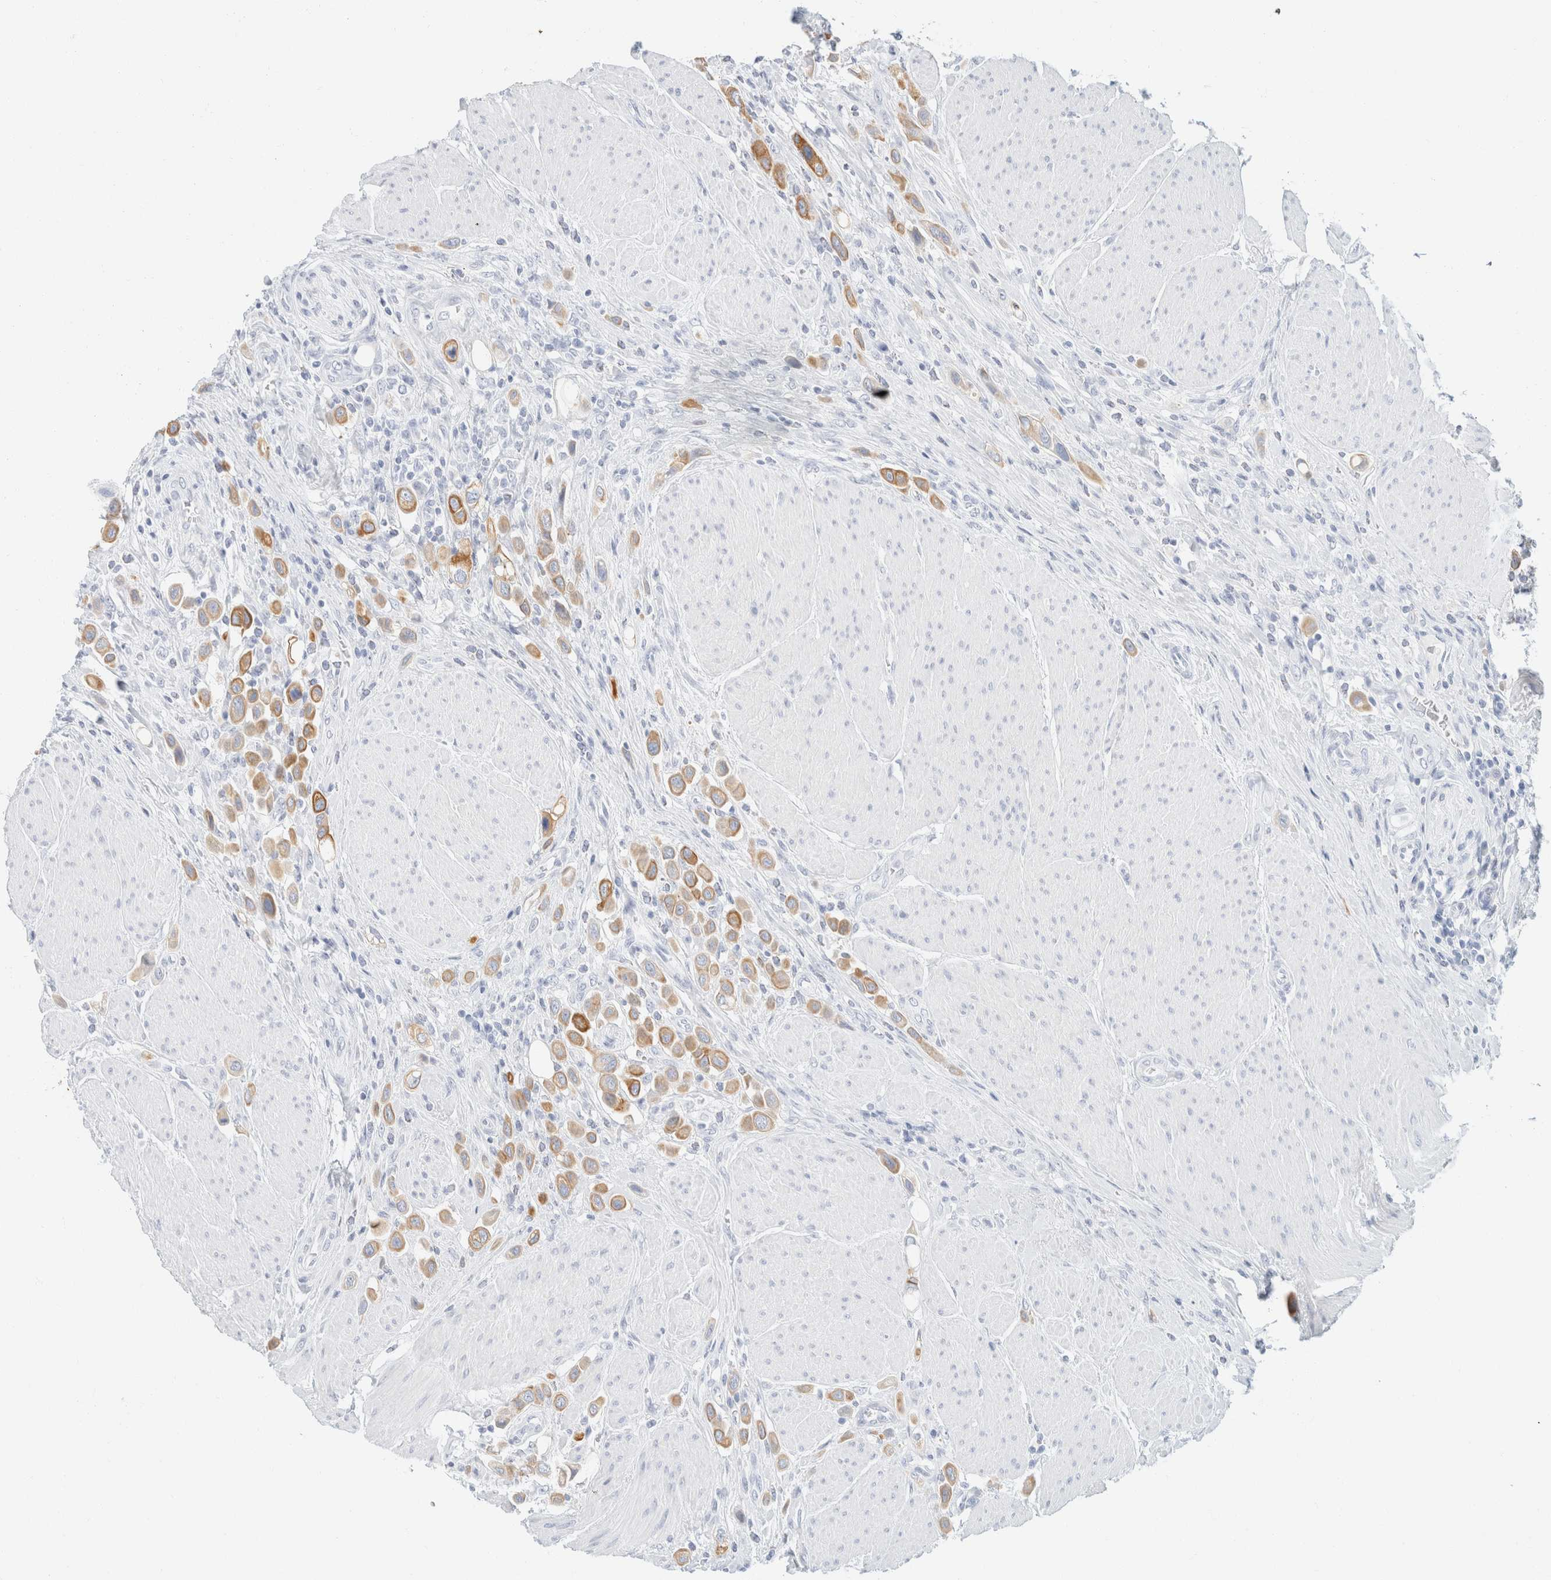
{"staining": {"intensity": "moderate", "quantity": ">75%", "location": "cytoplasmic/membranous"}, "tissue": "urothelial cancer", "cell_type": "Tumor cells", "image_type": "cancer", "snomed": [{"axis": "morphology", "description": "Urothelial carcinoma, High grade"}, {"axis": "topography", "description": "Urinary bladder"}], "caption": "IHC (DAB (3,3'-diaminobenzidine)) staining of high-grade urothelial carcinoma shows moderate cytoplasmic/membranous protein staining in about >75% of tumor cells.", "gene": "KRT20", "patient": {"sex": "male", "age": 50}}